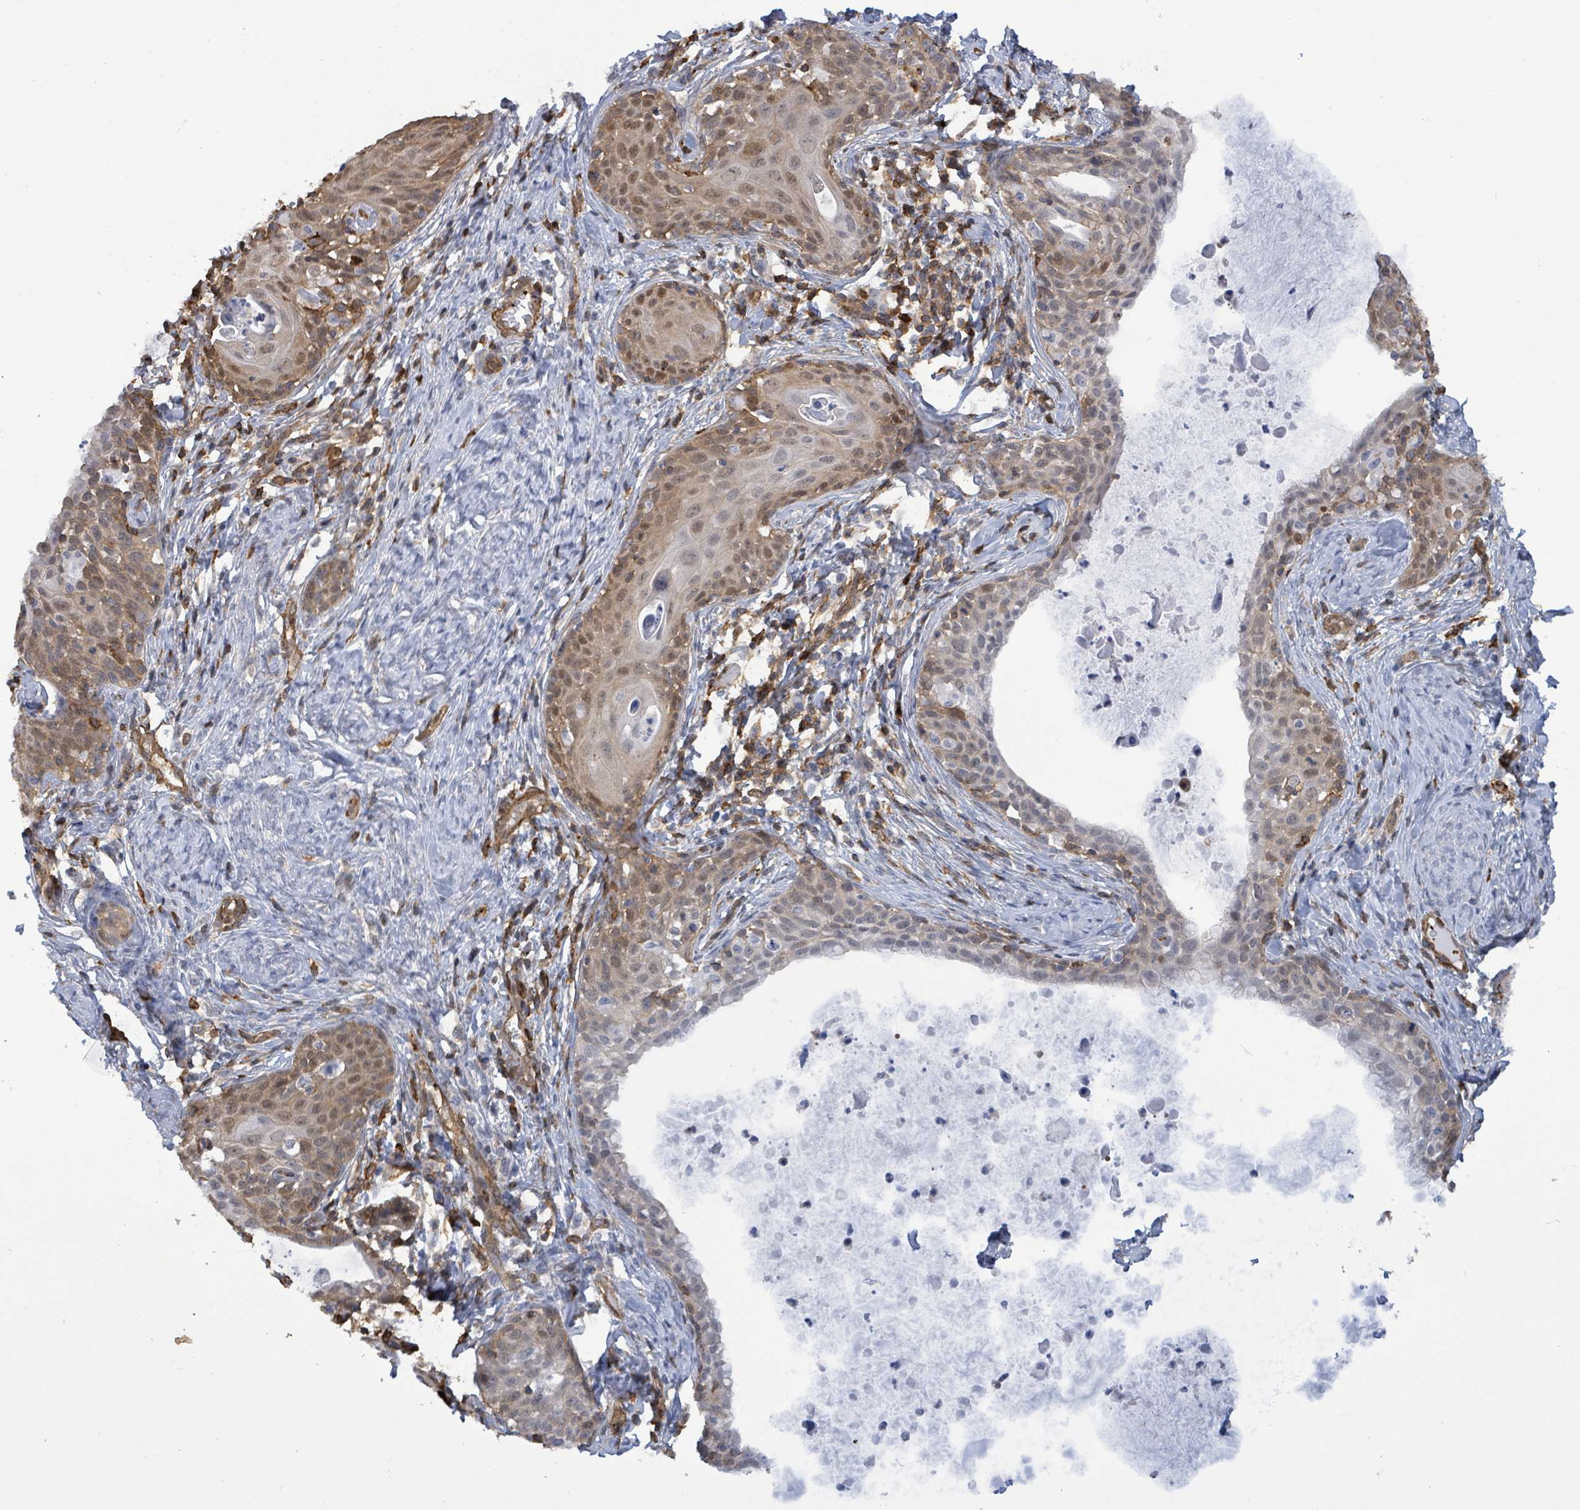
{"staining": {"intensity": "moderate", "quantity": "25%-75%", "location": "cytoplasmic/membranous,nuclear"}, "tissue": "cervical cancer", "cell_type": "Tumor cells", "image_type": "cancer", "snomed": [{"axis": "morphology", "description": "Squamous cell carcinoma, NOS"}, {"axis": "topography", "description": "Cervix"}], "caption": "Squamous cell carcinoma (cervical) stained for a protein shows moderate cytoplasmic/membranous and nuclear positivity in tumor cells.", "gene": "PRKRIP1", "patient": {"sex": "female", "age": 52}}